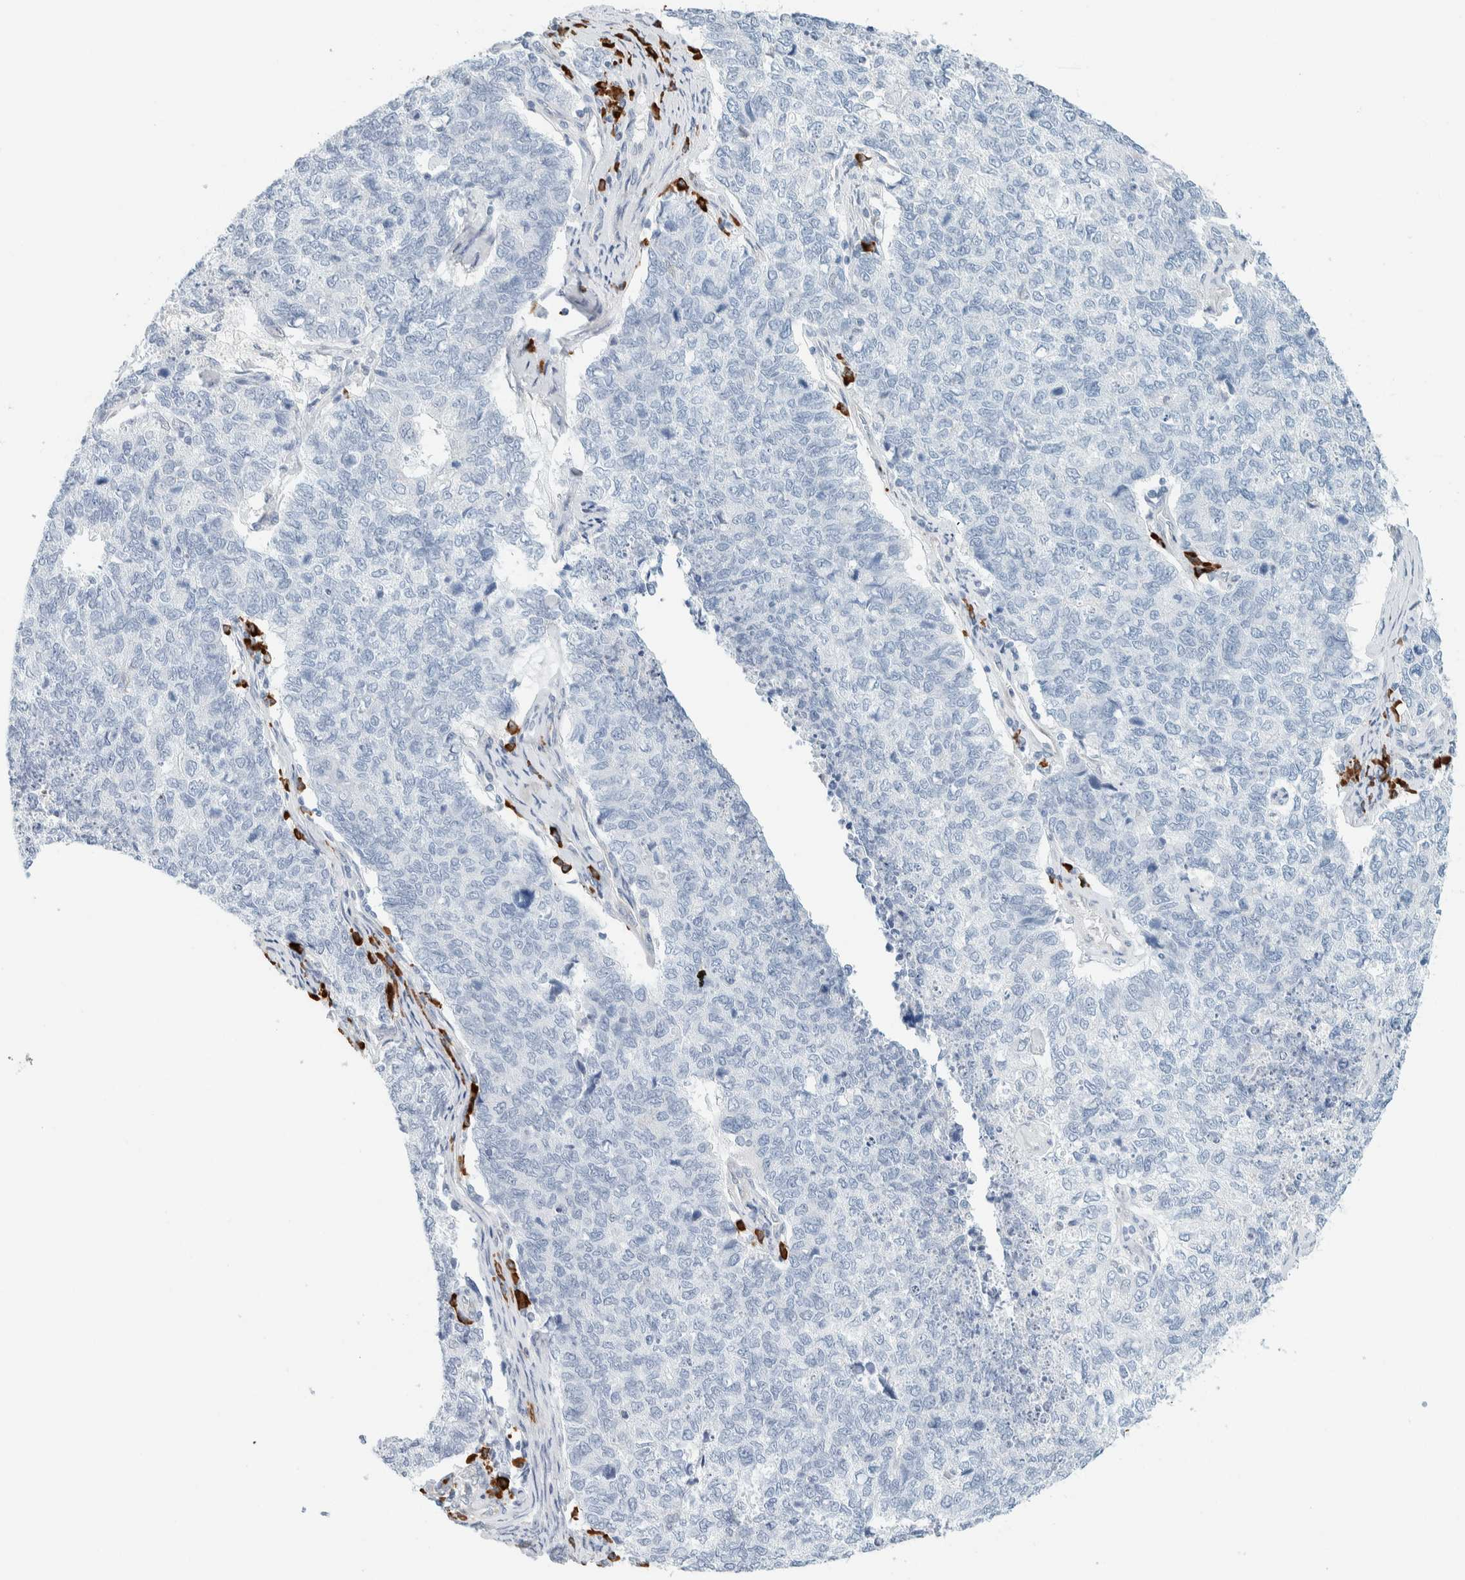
{"staining": {"intensity": "negative", "quantity": "none", "location": "none"}, "tissue": "cervical cancer", "cell_type": "Tumor cells", "image_type": "cancer", "snomed": [{"axis": "morphology", "description": "Squamous cell carcinoma, NOS"}, {"axis": "topography", "description": "Cervix"}], "caption": "This micrograph is of cervical cancer stained with immunohistochemistry (IHC) to label a protein in brown with the nuclei are counter-stained blue. There is no positivity in tumor cells. (DAB immunohistochemistry, high magnification).", "gene": "ARHGAP27", "patient": {"sex": "female", "age": 63}}